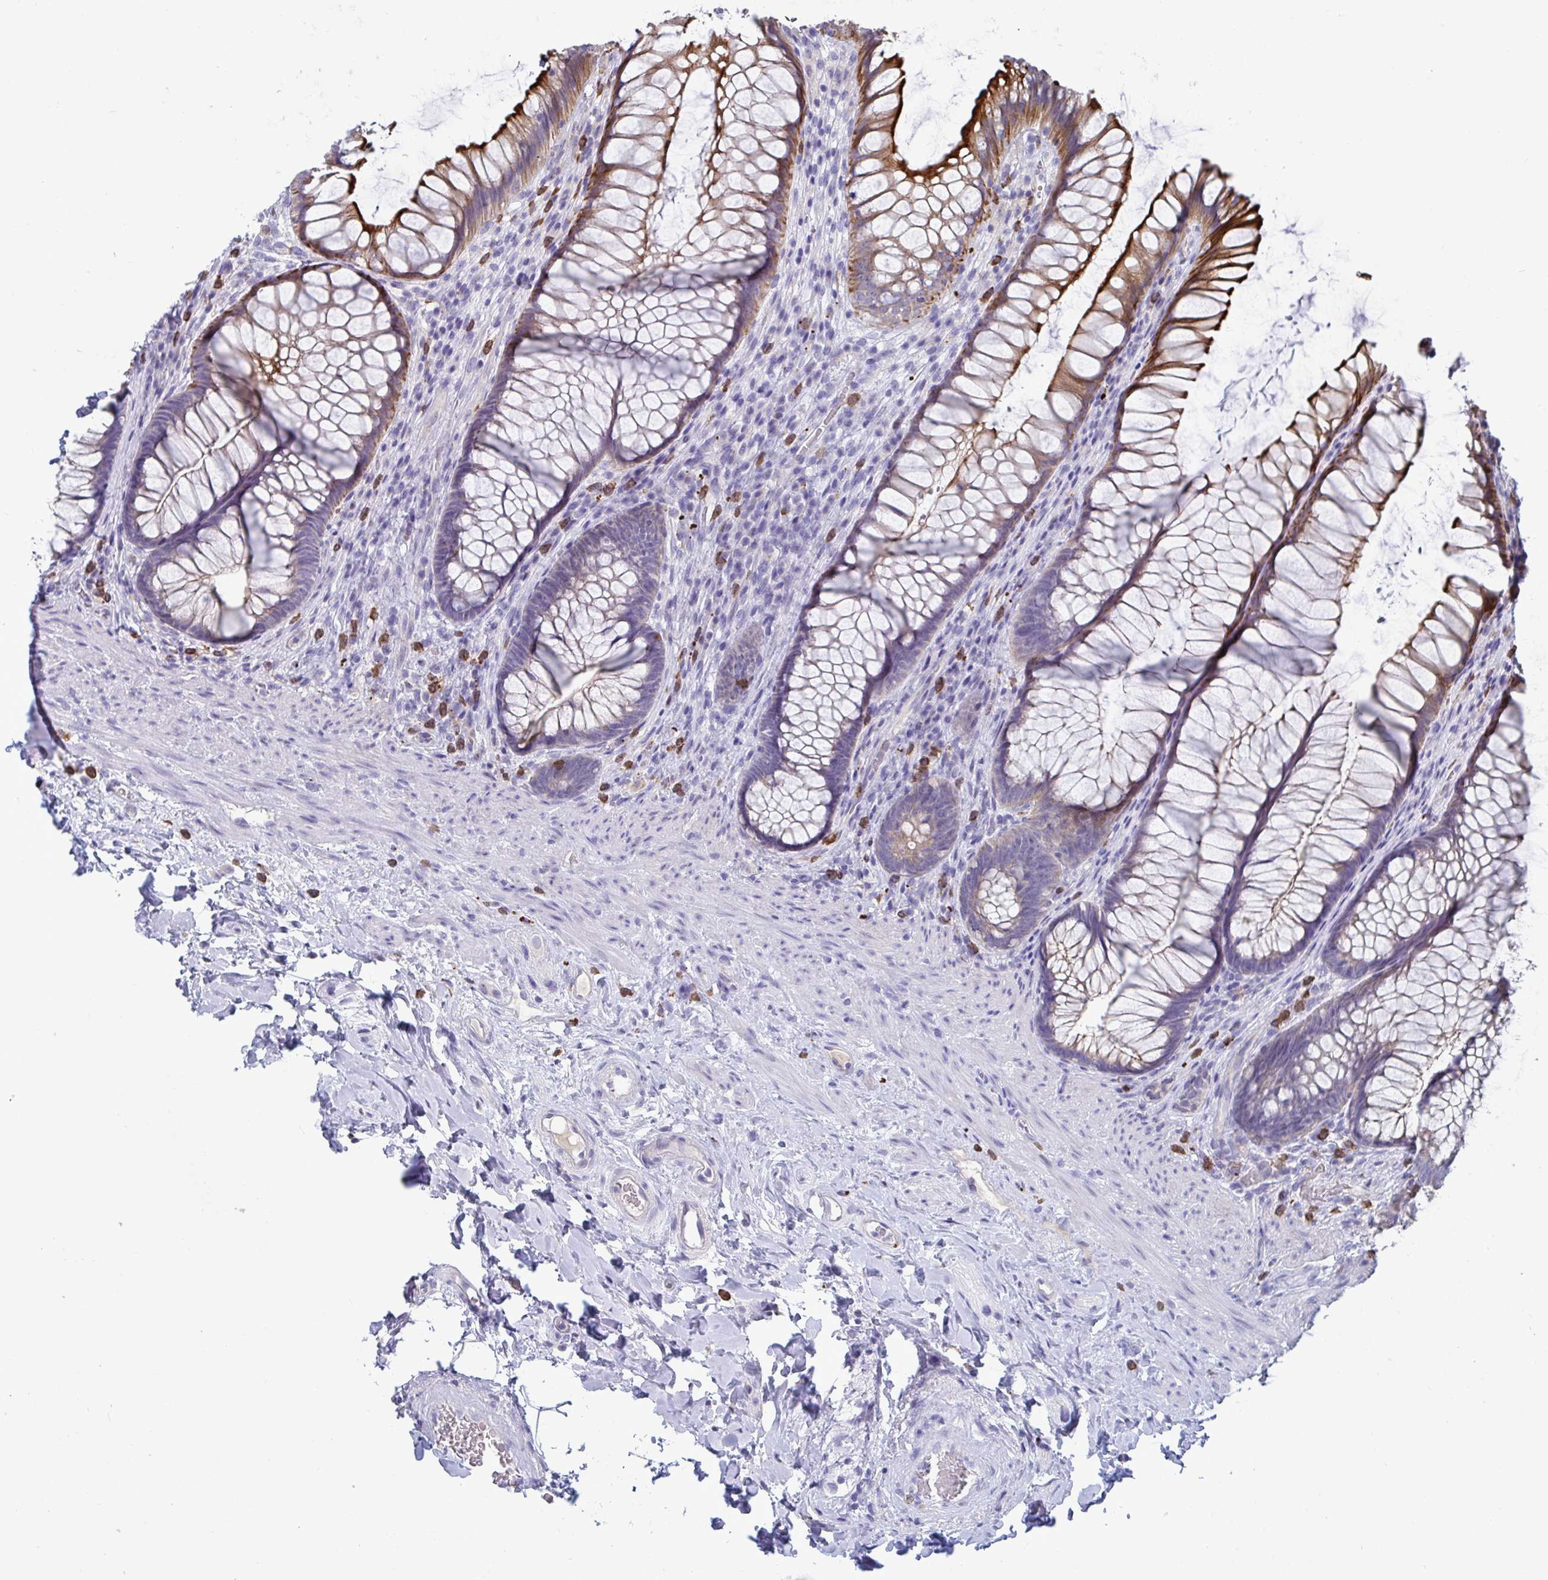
{"staining": {"intensity": "strong", "quantity": "25%-75%", "location": "cytoplasmic/membranous"}, "tissue": "rectum", "cell_type": "Glandular cells", "image_type": "normal", "snomed": [{"axis": "morphology", "description": "Normal tissue, NOS"}, {"axis": "topography", "description": "Rectum"}], "caption": "Immunohistochemistry photomicrograph of benign rectum: human rectum stained using immunohistochemistry (IHC) displays high levels of strong protein expression localized specifically in the cytoplasmic/membranous of glandular cells, appearing as a cytoplasmic/membranous brown color.", "gene": "TAS2R38", "patient": {"sex": "male", "age": 53}}